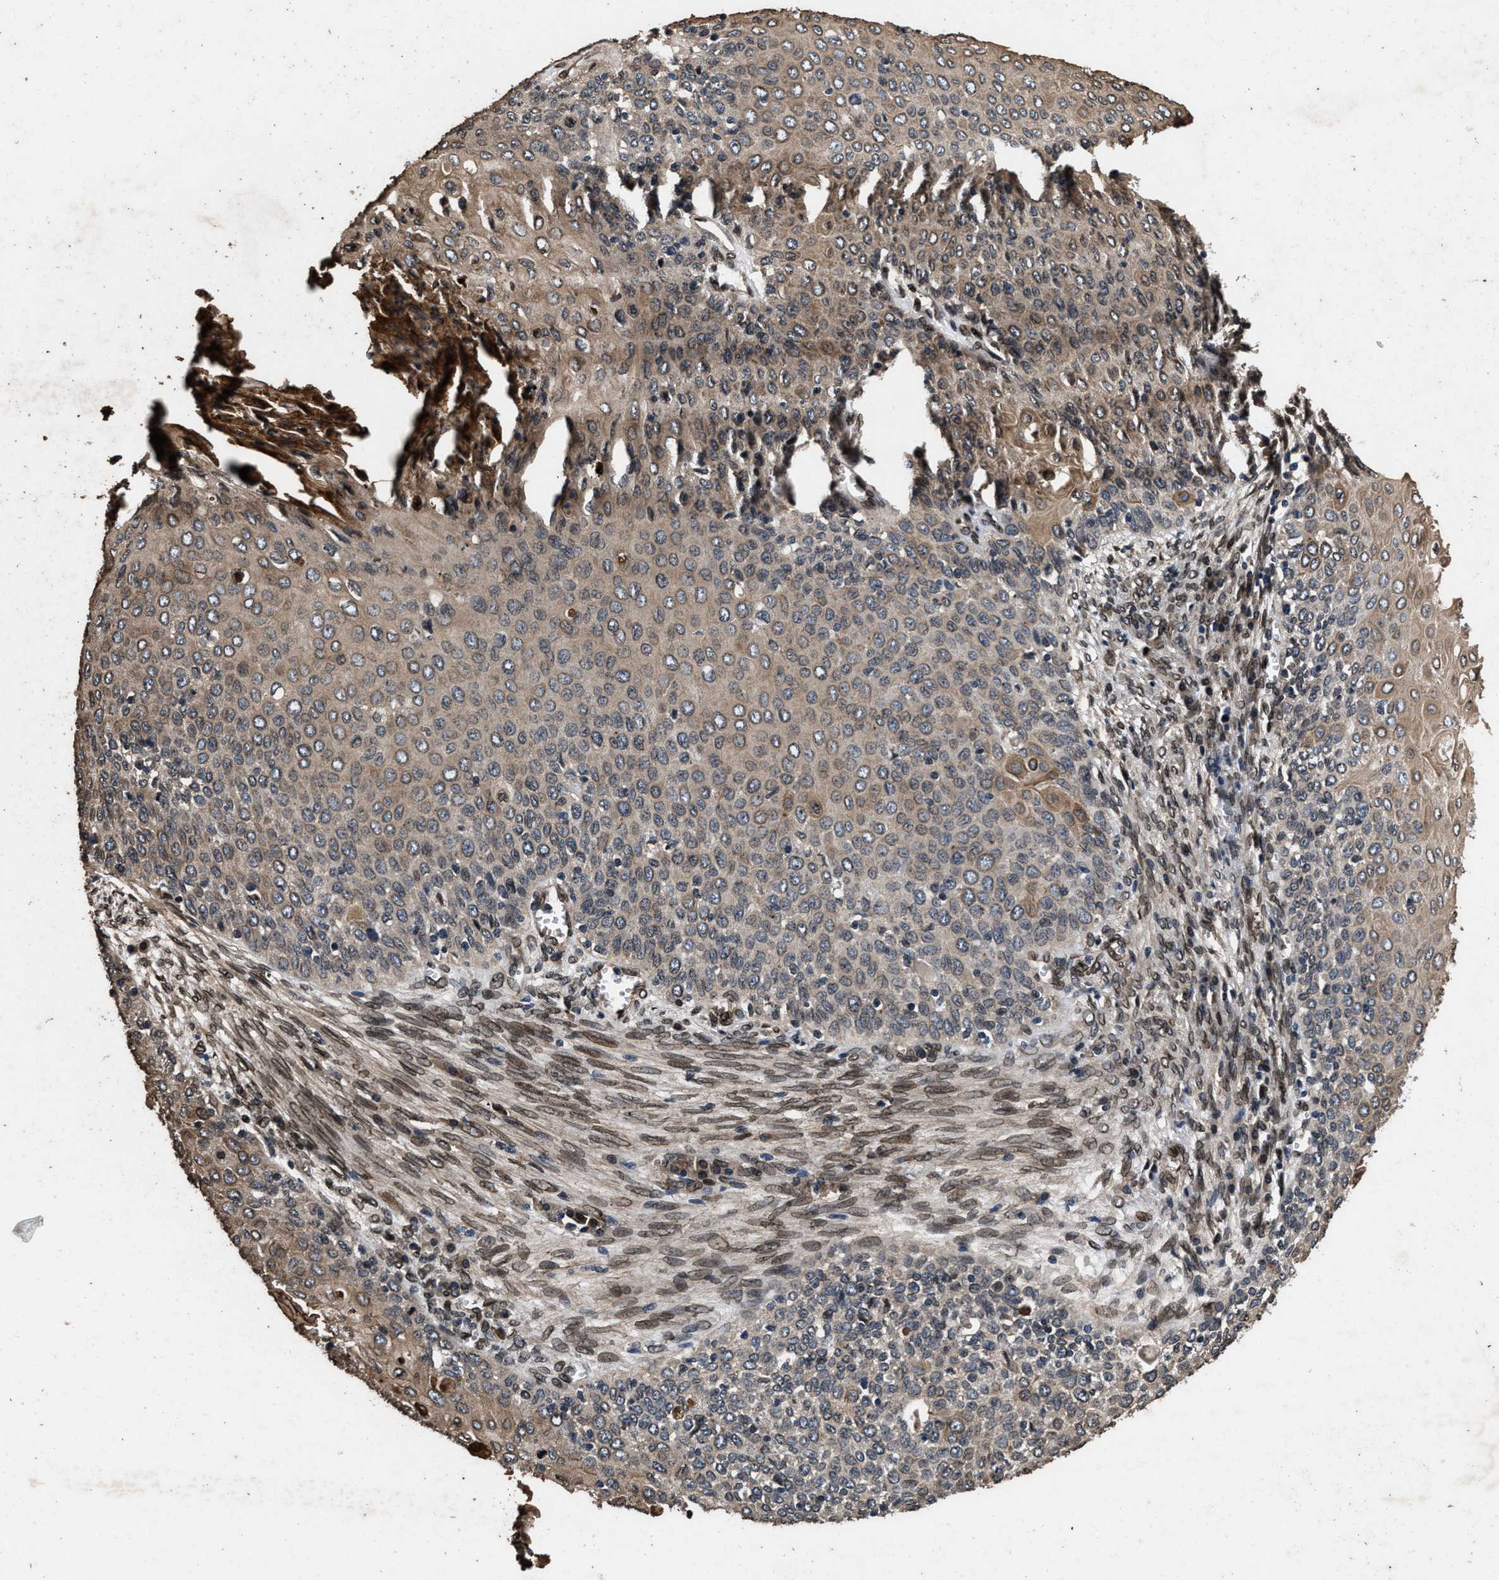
{"staining": {"intensity": "moderate", "quantity": ">75%", "location": "cytoplasmic/membranous"}, "tissue": "cervical cancer", "cell_type": "Tumor cells", "image_type": "cancer", "snomed": [{"axis": "morphology", "description": "Squamous cell carcinoma, NOS"}, {"axis": "topography", "description": "Cervix"}], "caption": "Immunohistochemistry (DAB (3,3'-diaminobenzidine)) staining of human cervical cancer shows moderate cytoplasmic/membranous protein staining in about >75% of tumor cells.", "gene": "ACCS", "patient": {"sex": "female", "age": 39}}